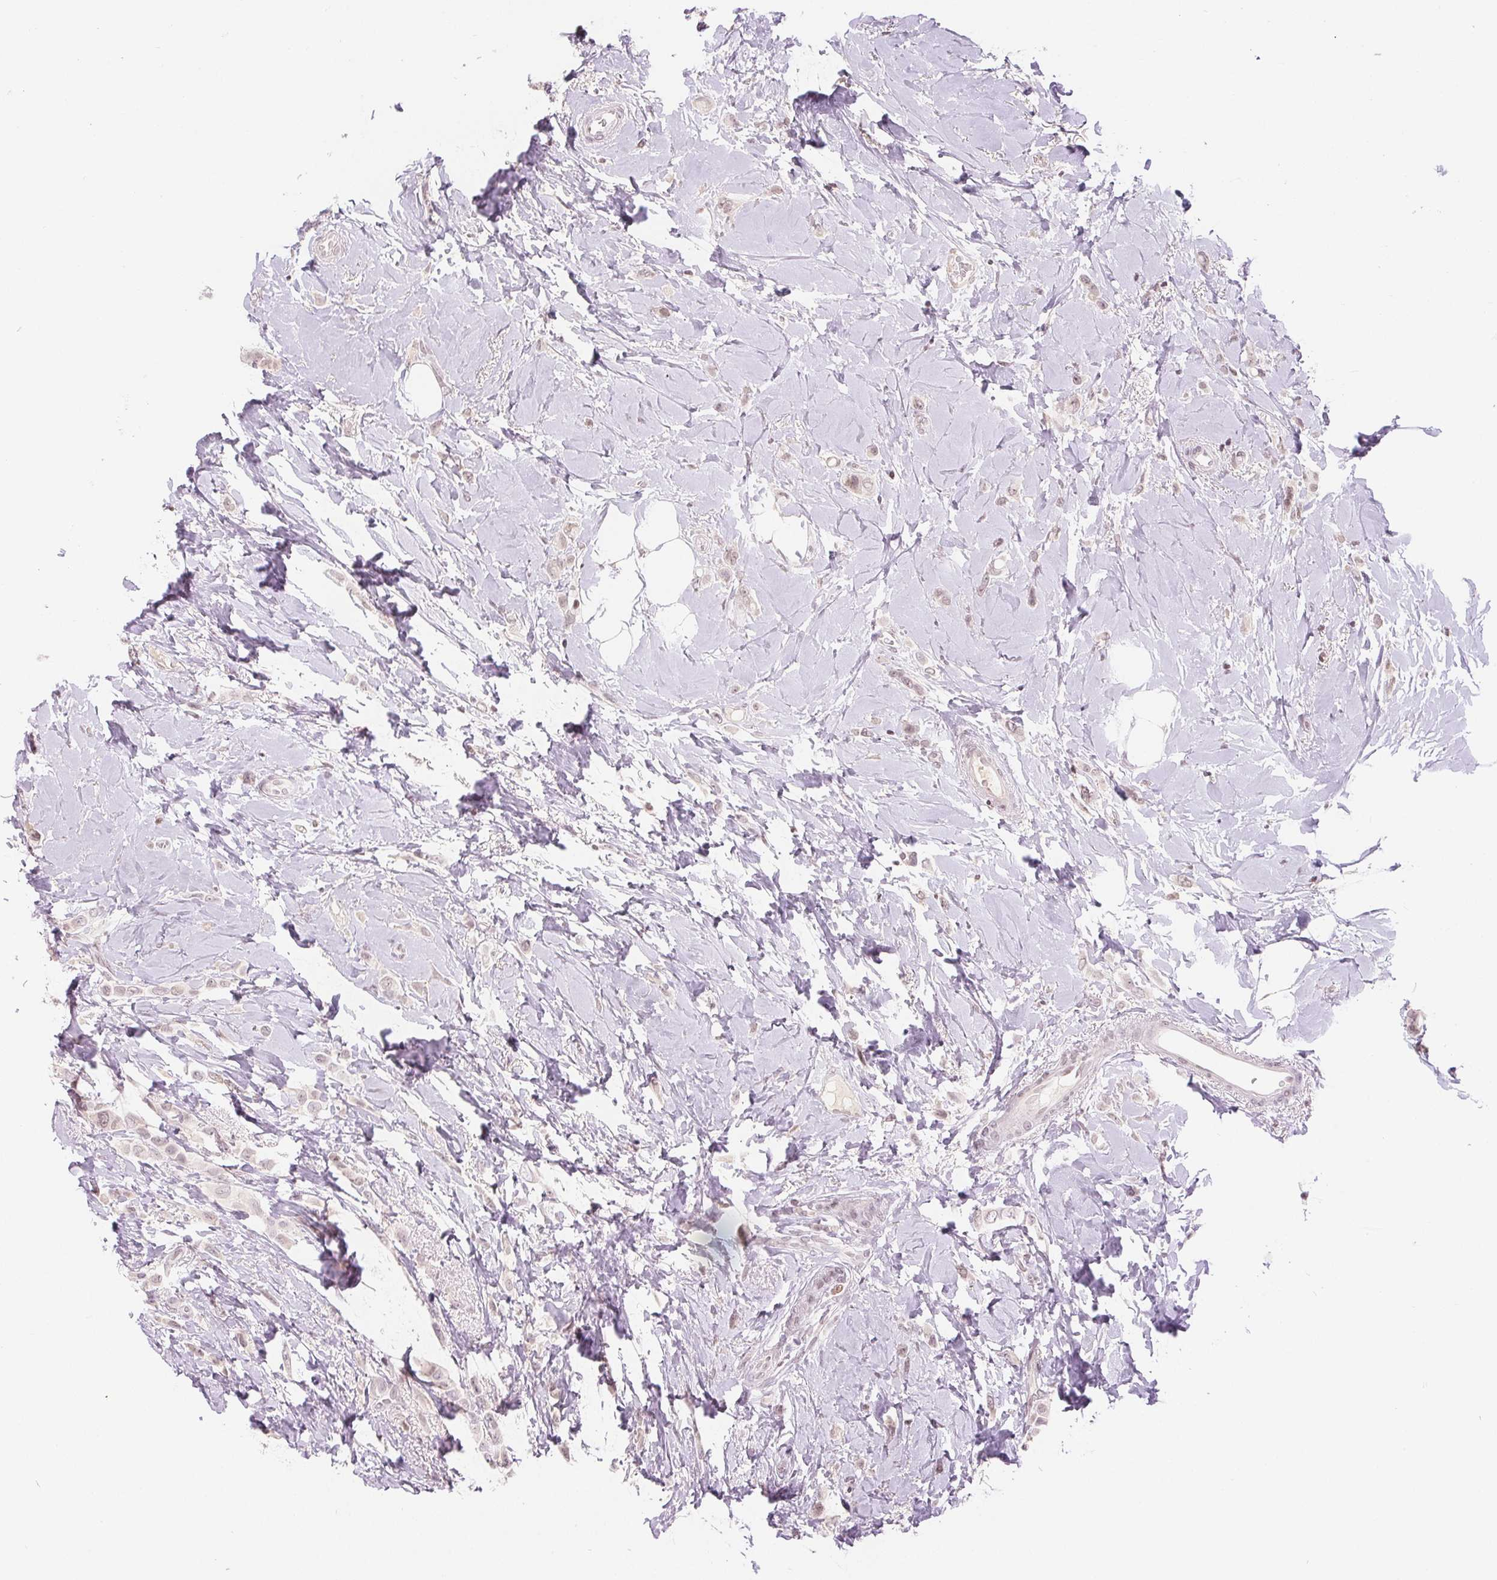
{"staining": {"intensity": "weak", "quantity": "25%-75%", "location": "nuclear"}, "tissue": "breast cancer", "cell_type": "Tumor cells", "image_type": "cancer", "snomed": [{"axis": "morphology", "description": "Lobular carcinoma"}, {"axis": "topography", "description": "Breast"}], "caption": "Weak nuclear protein staining is appreciated in about 25%-75% of tumor cells in breast cancer. (IHC, brightfield microscopy, high magnification).", "gene": "DEK", "patient": {"sex": "female", "age": 66}}